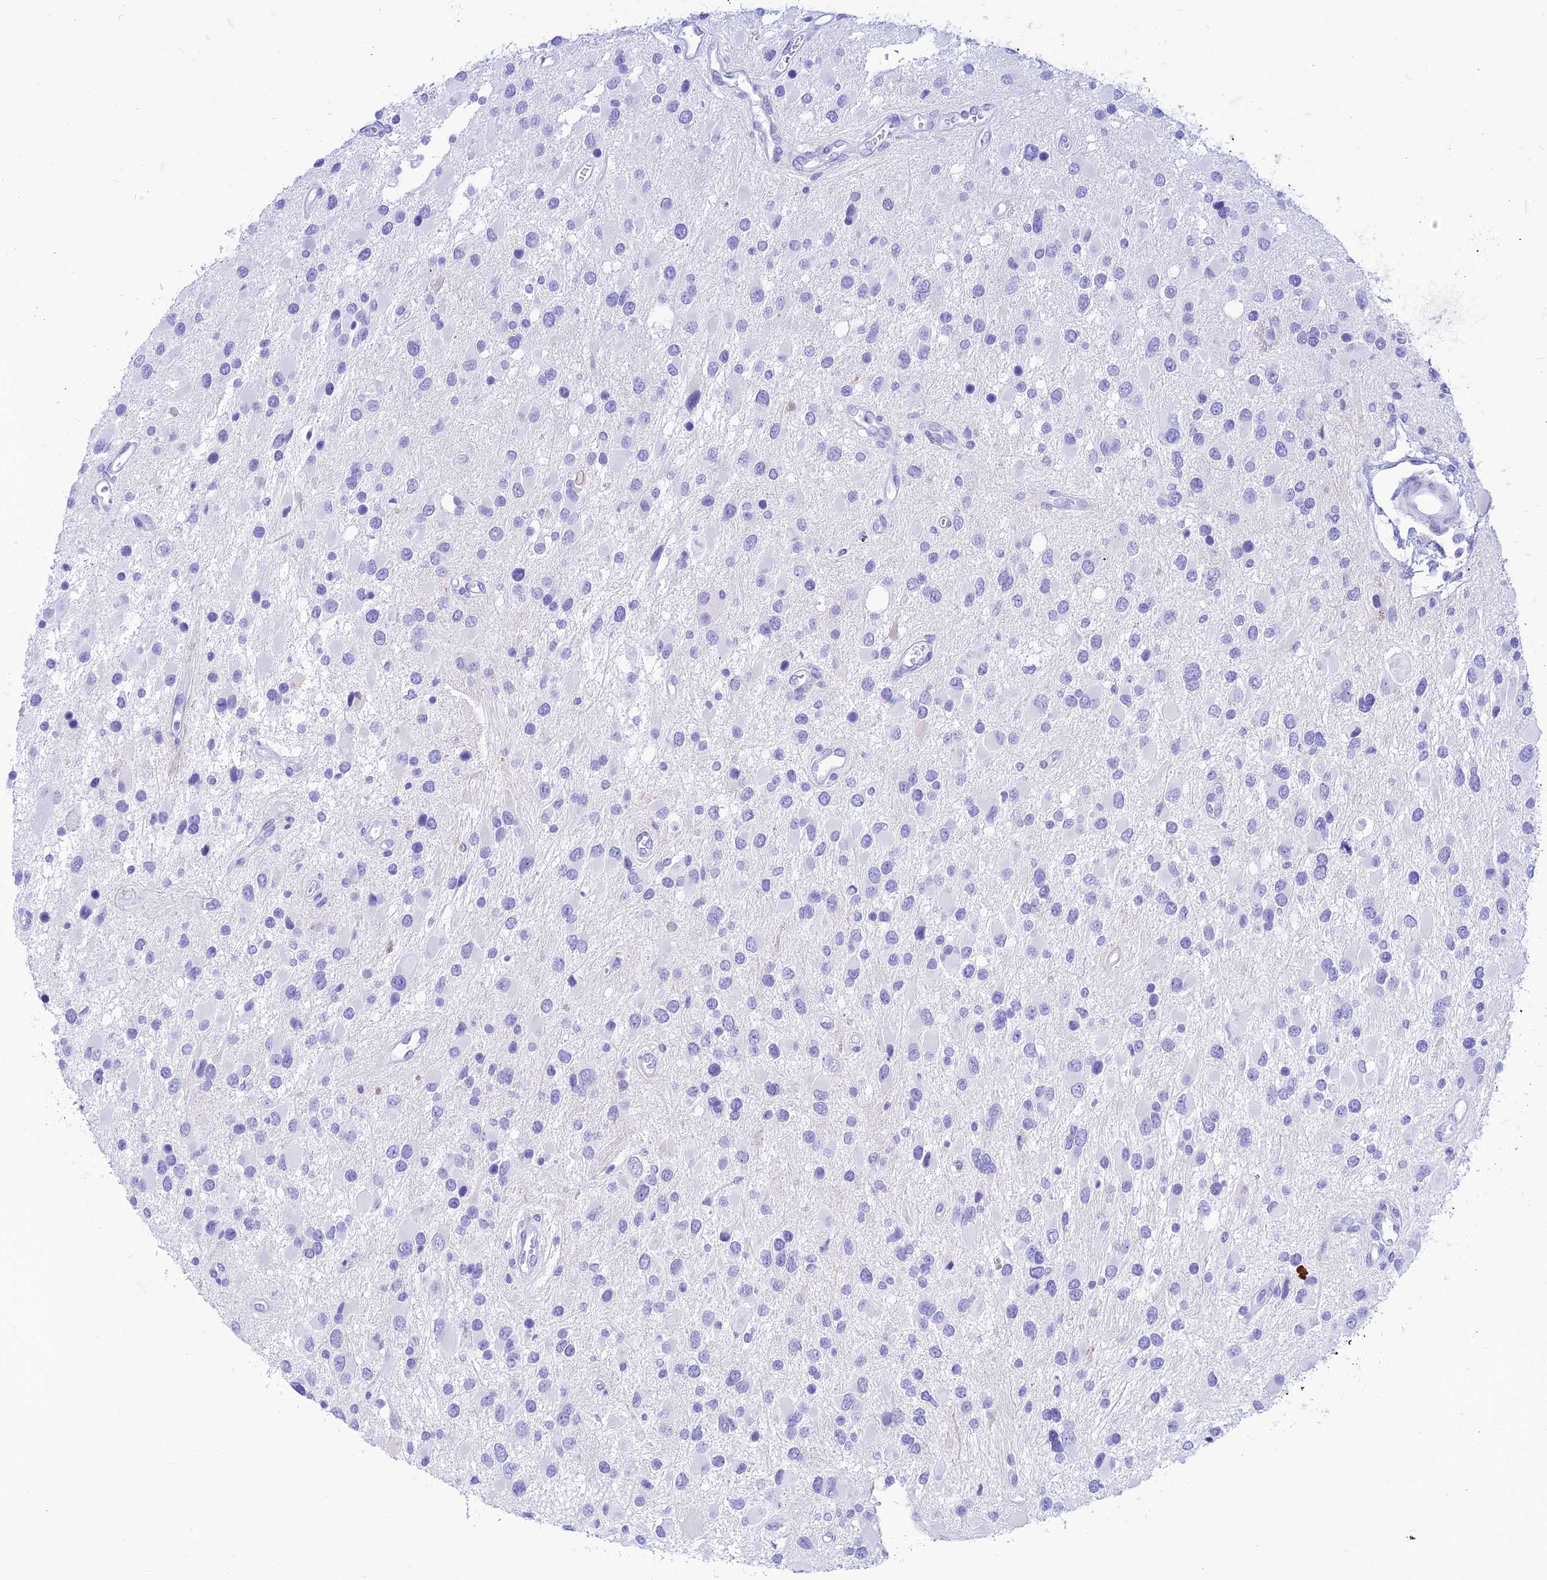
{"staining": {"intensity": "negative", "quantity": "none", "location": "none"}, "tissue": "glioma", "cell_type": "Tumor cells", "image_type": "cancer", "snomed": [{"axis": "morphology", "description": "Glioma, malignant, High grade"}, {"axis": "topography", "description": "Brain"}], "caption": "Human malignant glioma (high-grade) stained for a protein using IHC reveals no positivity in tumor cells.", "gene": "PRNP", "patient": {"sex": "male", "age": 53}}